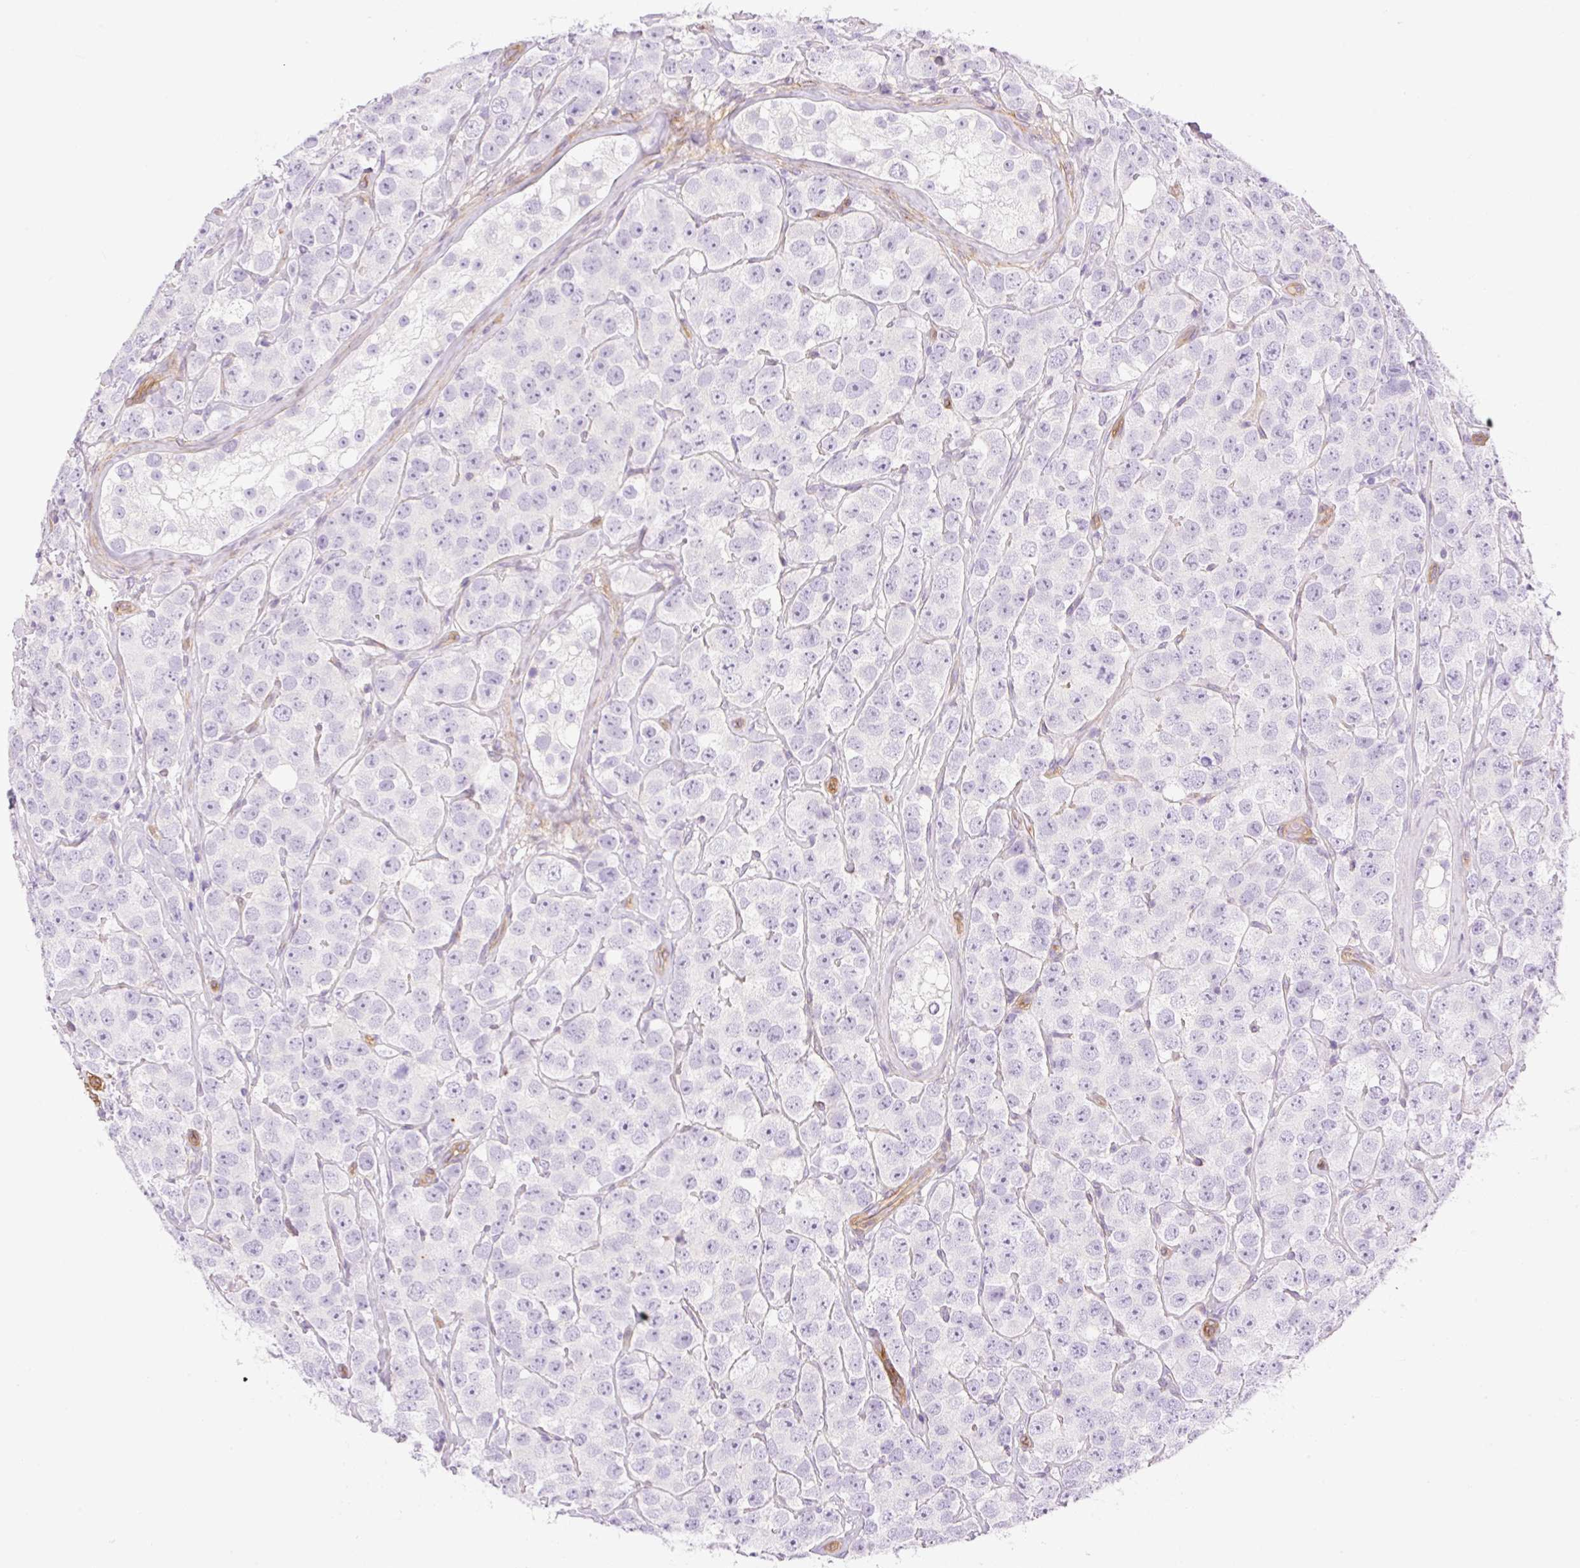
{"staining": {"intensity": "negative", "quantity": "none", "location": "none"}, "tissue": "testis cancer", "cell_type": "Tumor cells", "image_type": "cancer", "snomed": [{"axis": "morphology", "description": "Seminoma, NOS"}, {"axis": "topography", "description": "Testis"}], "caption": "Immunohistochemical staining of human testis cancer demonstrates no significant positivity in tumor cells. The staining was performed using DAB (3,3'-diaminobenzidine) to visualize the protein expression in brown, while the nuclei were stained in blue with hematoxylin (Magnification: 20x).", "gene": "EHD3", "patient": {"sex": "male", "age": 28}}